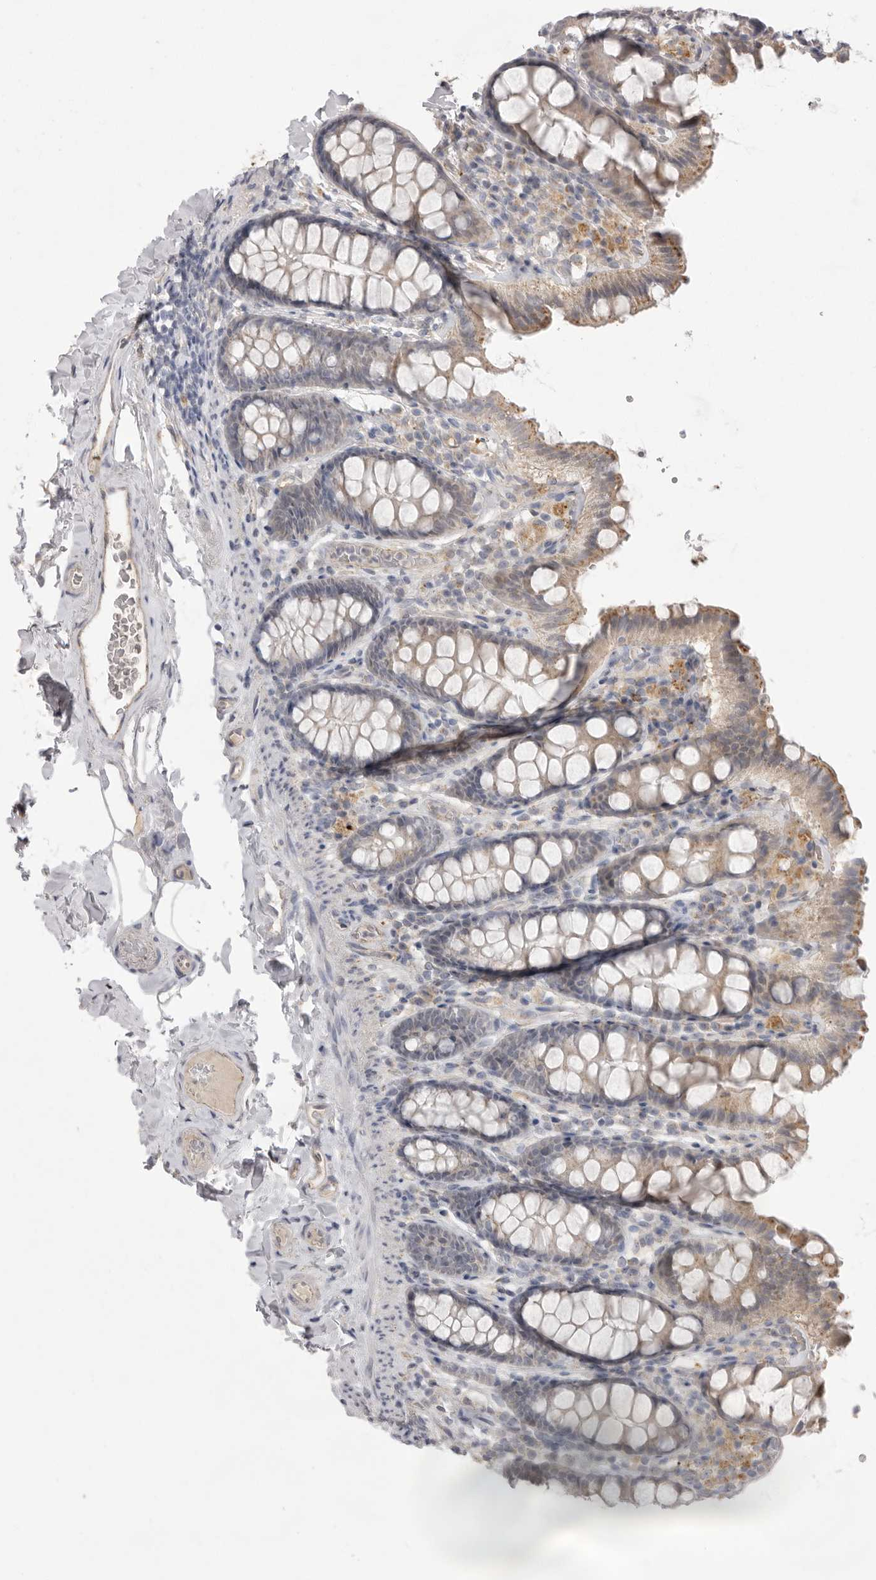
{"staining": {"intensity": "weak", "quantity": ">75%", "location": "cytoplasmic/membranous"}, "tissue": "colon", "cell_type": "Endothelial cells", "image_type": "normal", "snomed": [{"axis": "morphology", "description": "Normal tissue, NOS"}, {"axis": "topography", "description": "Colon"}, {"axis": "topography", "description": "Peripheral nerve tissue"}], "caption": "Immunohistochemistry (IHC) image of benign colon: colon stained using immunohistochemistry reveals low levels of weak protein expression localized specifically in the cytoplasmic/membranous of endothelial cells, appearing as a cytoplasmic/membranous brown color.", "gene": "TLR3", "patient": {"sex": "female", "age": 61}}